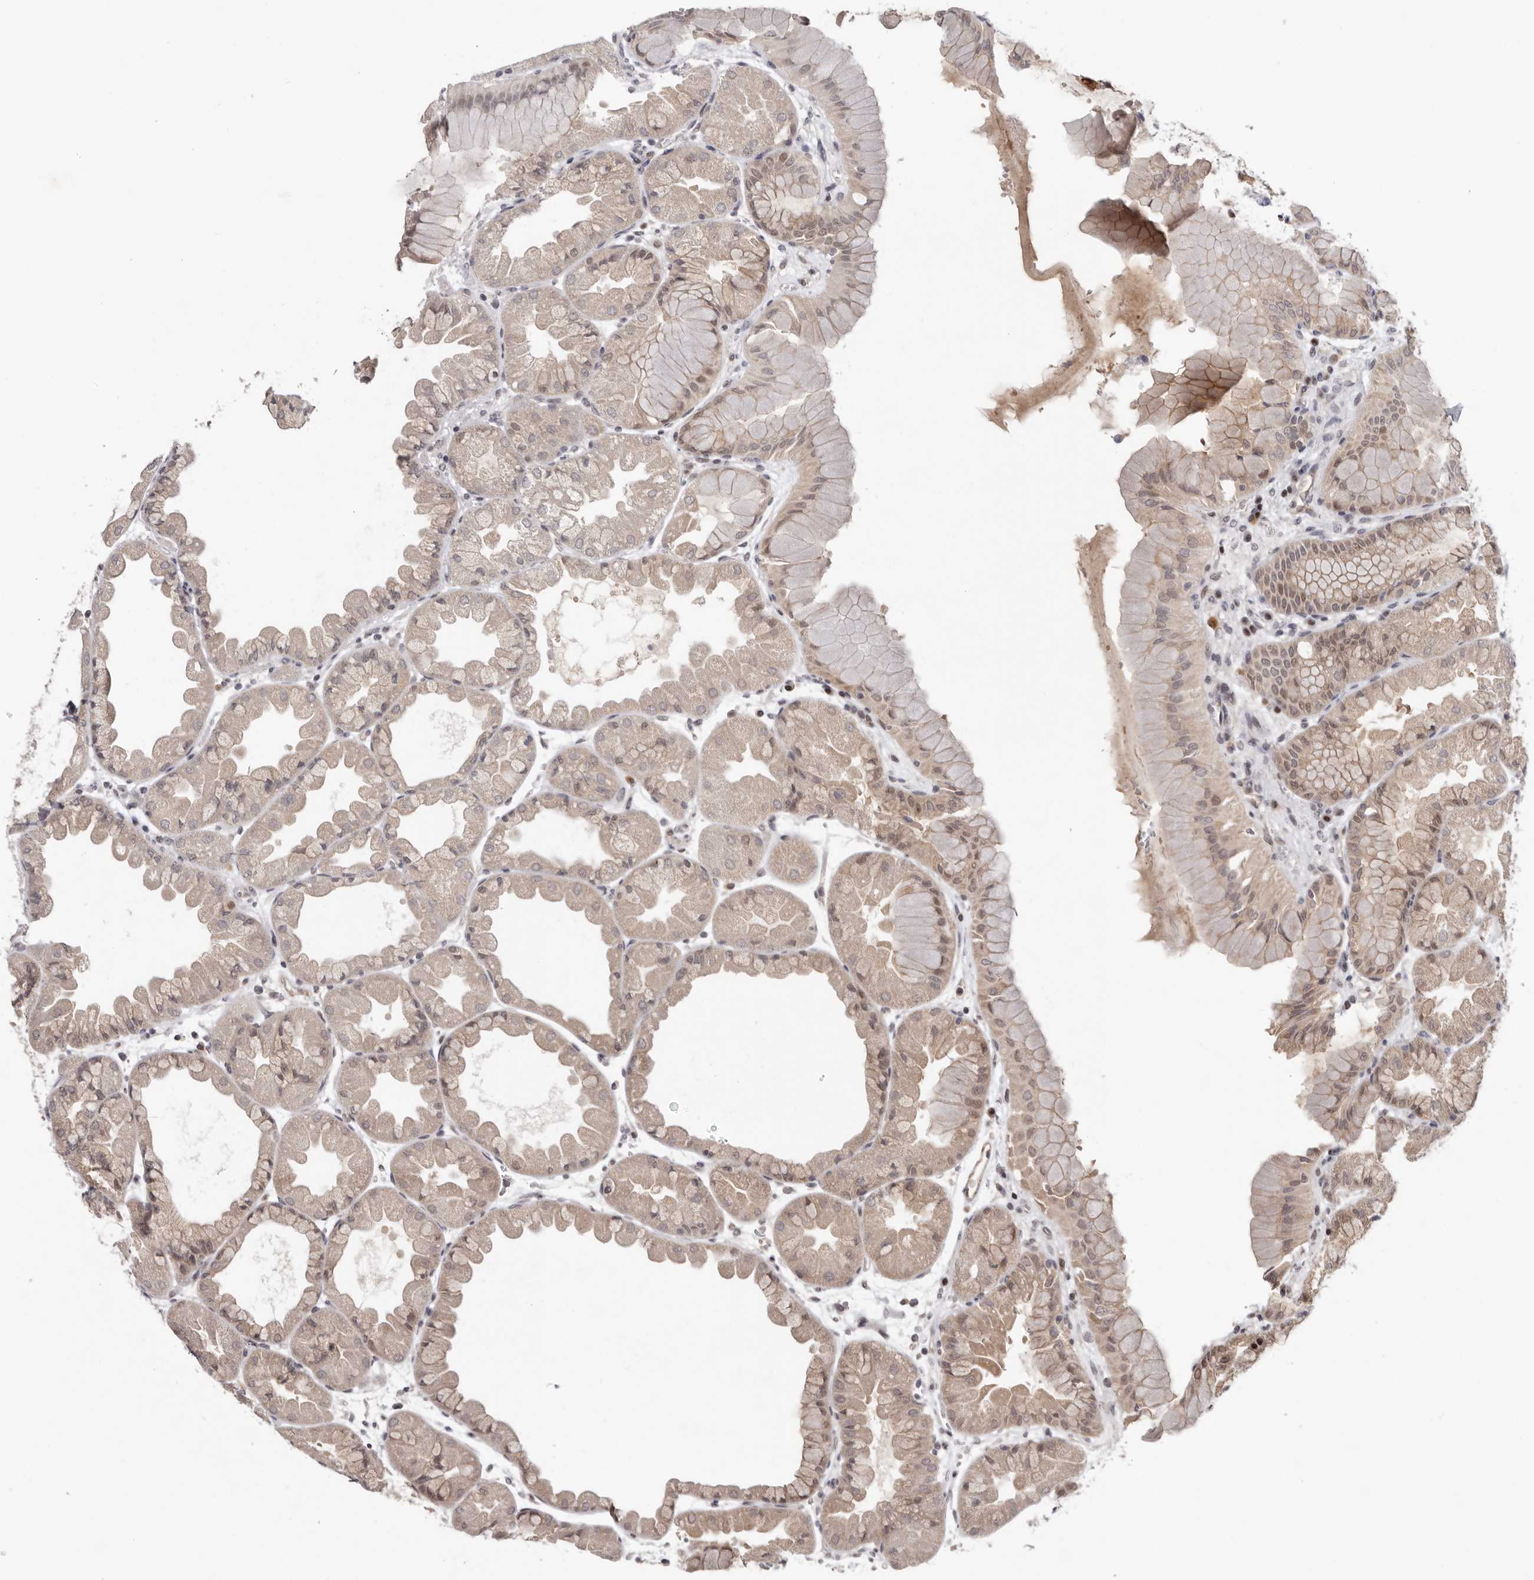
{"staining": {"intensity": "moderate", "quantity": "25%-75%", "location": "cytoplasmic/membranous,nuclear"}, "tissue": "stomach", "cell_type": "Glandular cells", "image_type": "normal", "snomed": [{"axis": "morphology", "description": "Normal tissue, NOS"}, {"axis": "topography", "description": "Stomach, upper"}], "caption": "Immunohistochemical staining of normal stomach exhibits medium levels of moderate cytoplasmic/membranous,nuclear expression in about 25%-75% of glandular cells. (DAB (3,3'-diaminobenzidine) IHC with brightfield microscopy, high magnification).", "gene": "TBX5", "patient": {"sex": "male", "age": 47}}